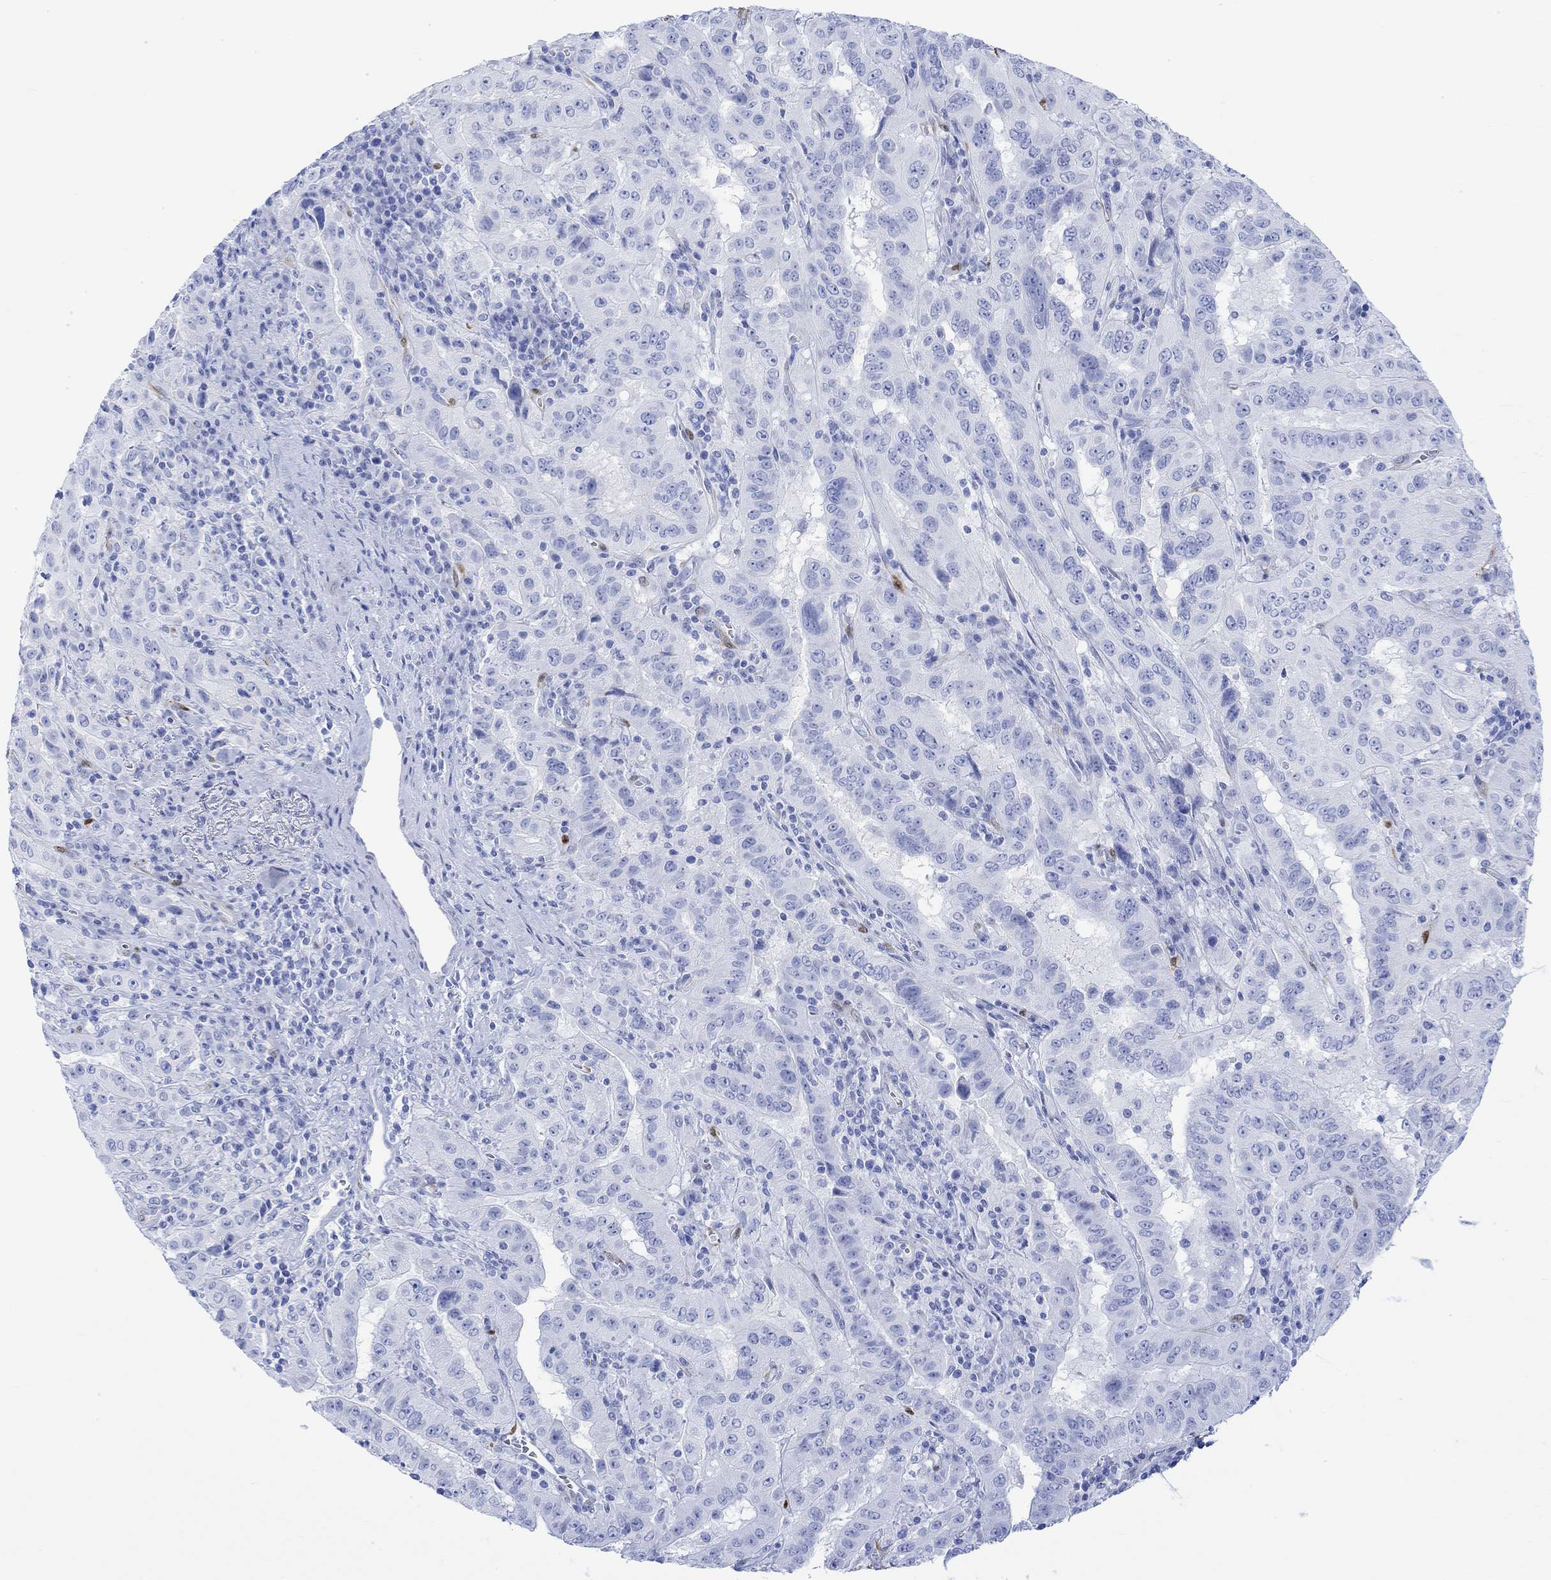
{"staining": {"intensity": "negative", "quantity": "none", "location": "none"}, "tissue": "pancreatic cancer", "cell_type": "Tumor cells", "image_type": "cancer", "snomed": [{"axis": "morphology", "description": "Adenocarcinoma, NOS"}, {"axis": "topography", "description": "Pancreas"}], "caption": "An IHC micrograph of pancreatic adenocarcinoma is shown. There is no staining in tumor cells of pancreatic adenocarcinoma.", "gene": "TPPP3", "patient": {"sex": "male", "age": 63}}